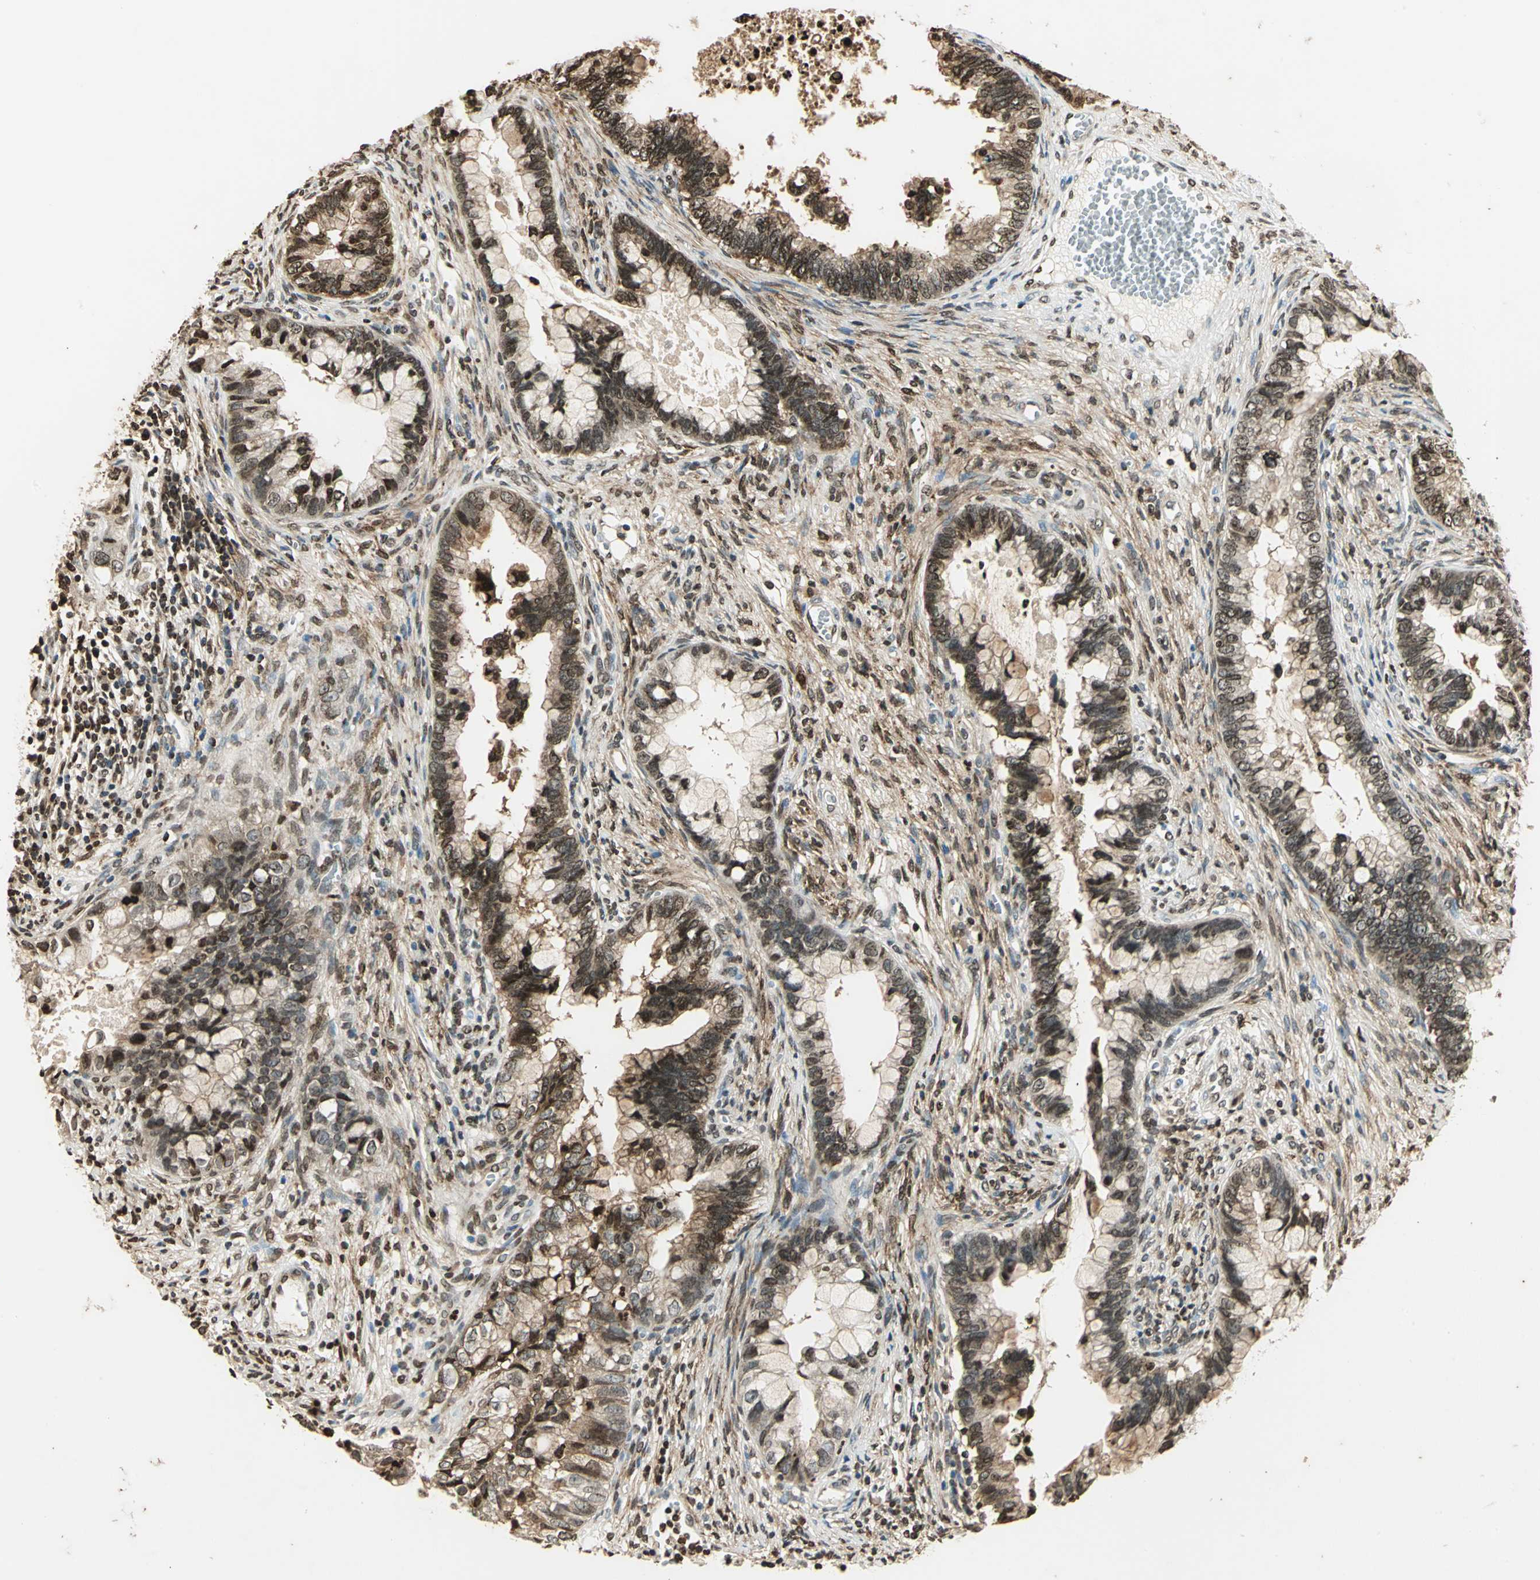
{"staining": {"intensity": "moderate", "quantity": ">75%", "location": "cytoplasmic/membranous,nuclear"}, "tissue": "cervical cancer", "cell_type": "Tumor cells", "image_type": "cancer", "snomed": [{"axis": "morphology", "description": "Adenocarcinoma, NOS"}, {"axis": "topography", "description": "Cervix"}], "caption": "IHC histopathology image of human cervical cancer (adenocarcinoma) stained for a protein (brown), which exhibits medium levels of moderate cytoplasmic/membranous and nuclear expression in about >75% of tumor cells.", "gene": "LGALS3", "patient": {"sex": "female", "age": 44}}